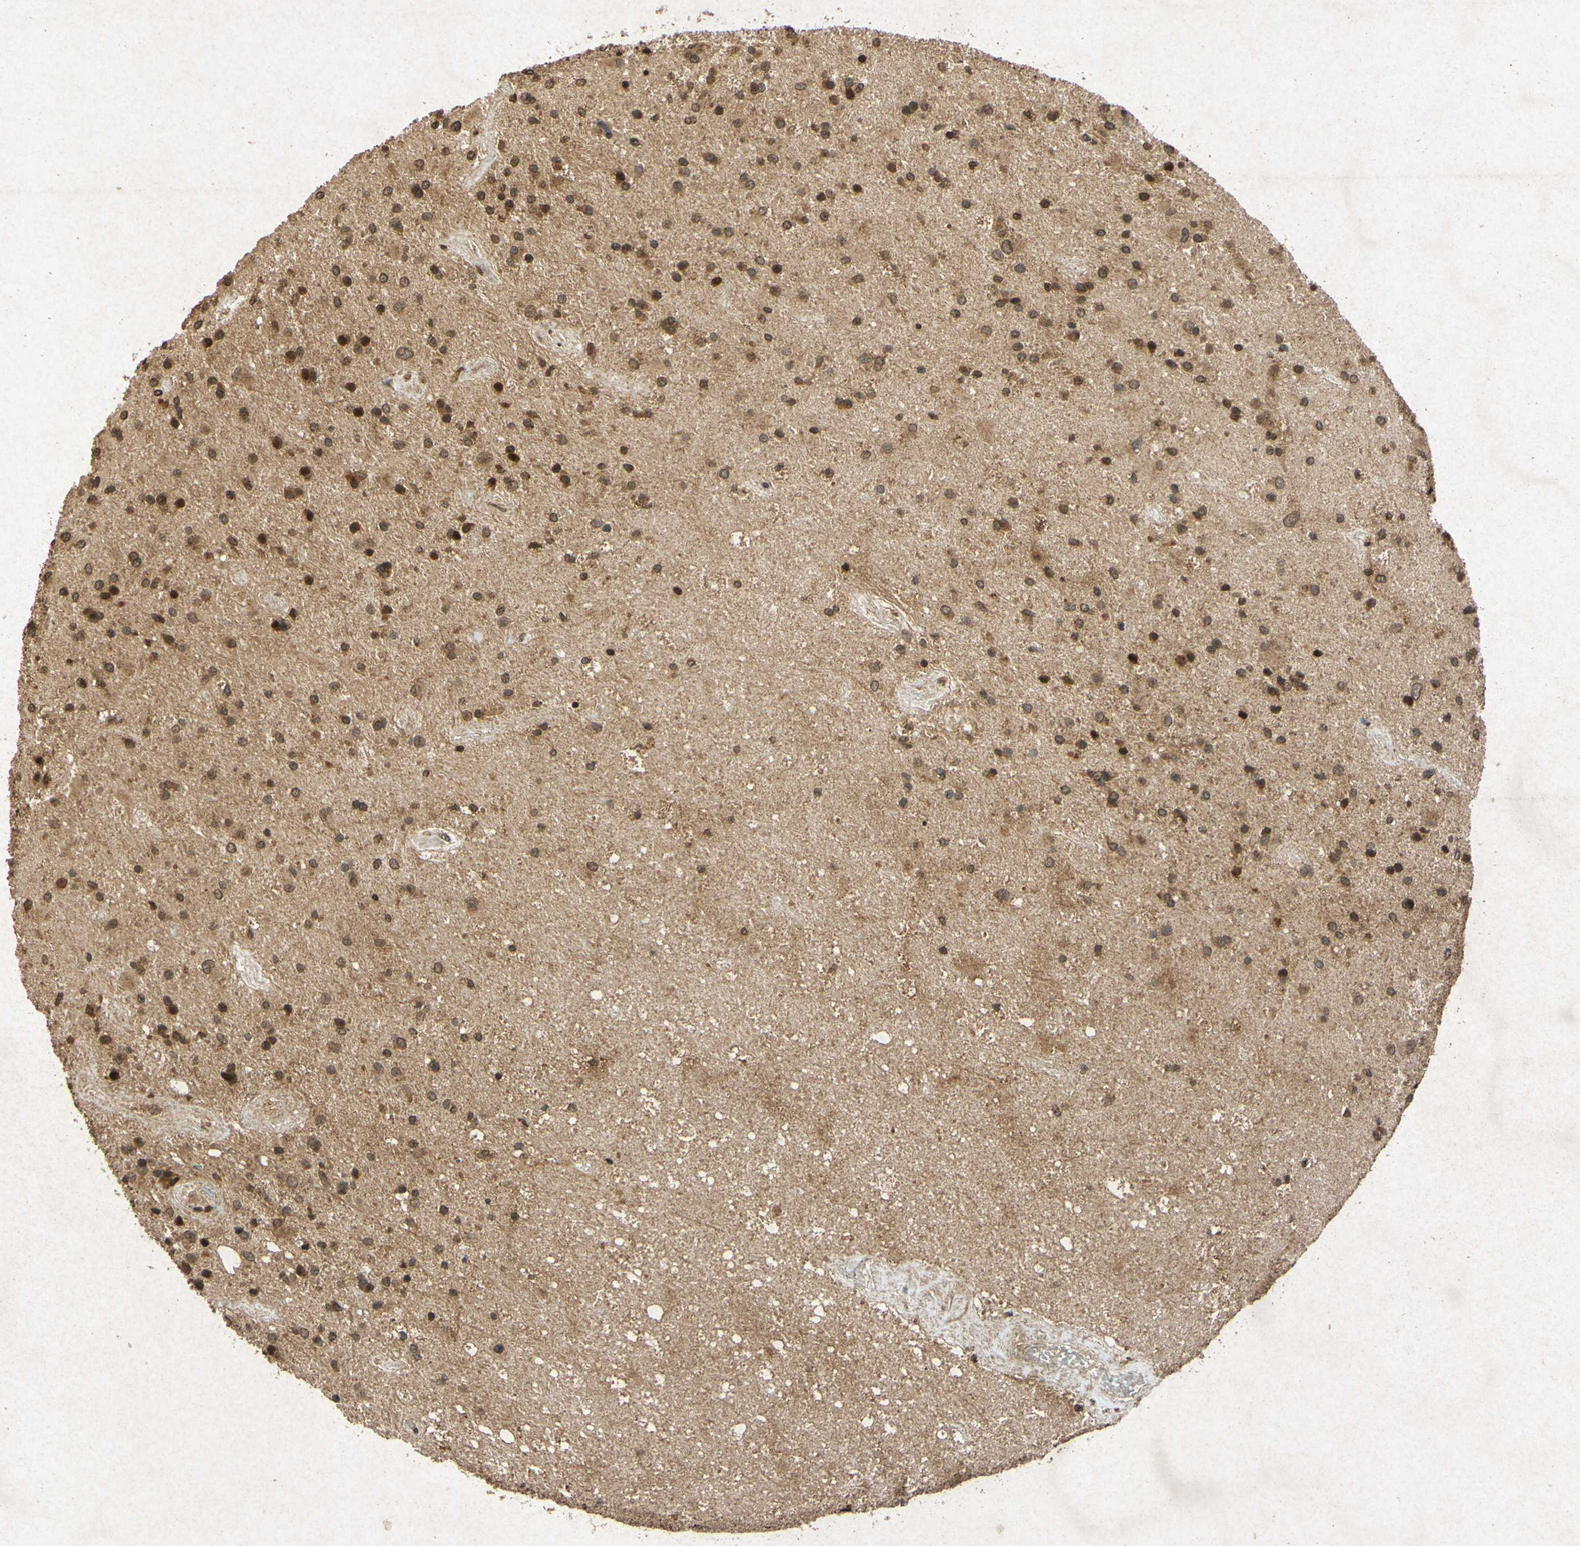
{"staining": {"intensity": "moderate", "quantity": ">75%", "location": "cytoplasmic/membranous,nuclear"}, "tissue": "glioma", "cell_type": "Tumor cells", "image_type": "cancer", "snomed": [{"axis": "morphology", "description": "Glioma, malignant, Low grade"}, {"axis": "topography", "description": "Brain"}], "caption": "Glioma tissue exhibits moderate cytoplasmic/membranous and nuclear staining in approximately >75% of tumor cells, visualized by immunohistochemistry.", "gene": "ATP6V1H", "patient": {"sex": "male", "age": 58}}